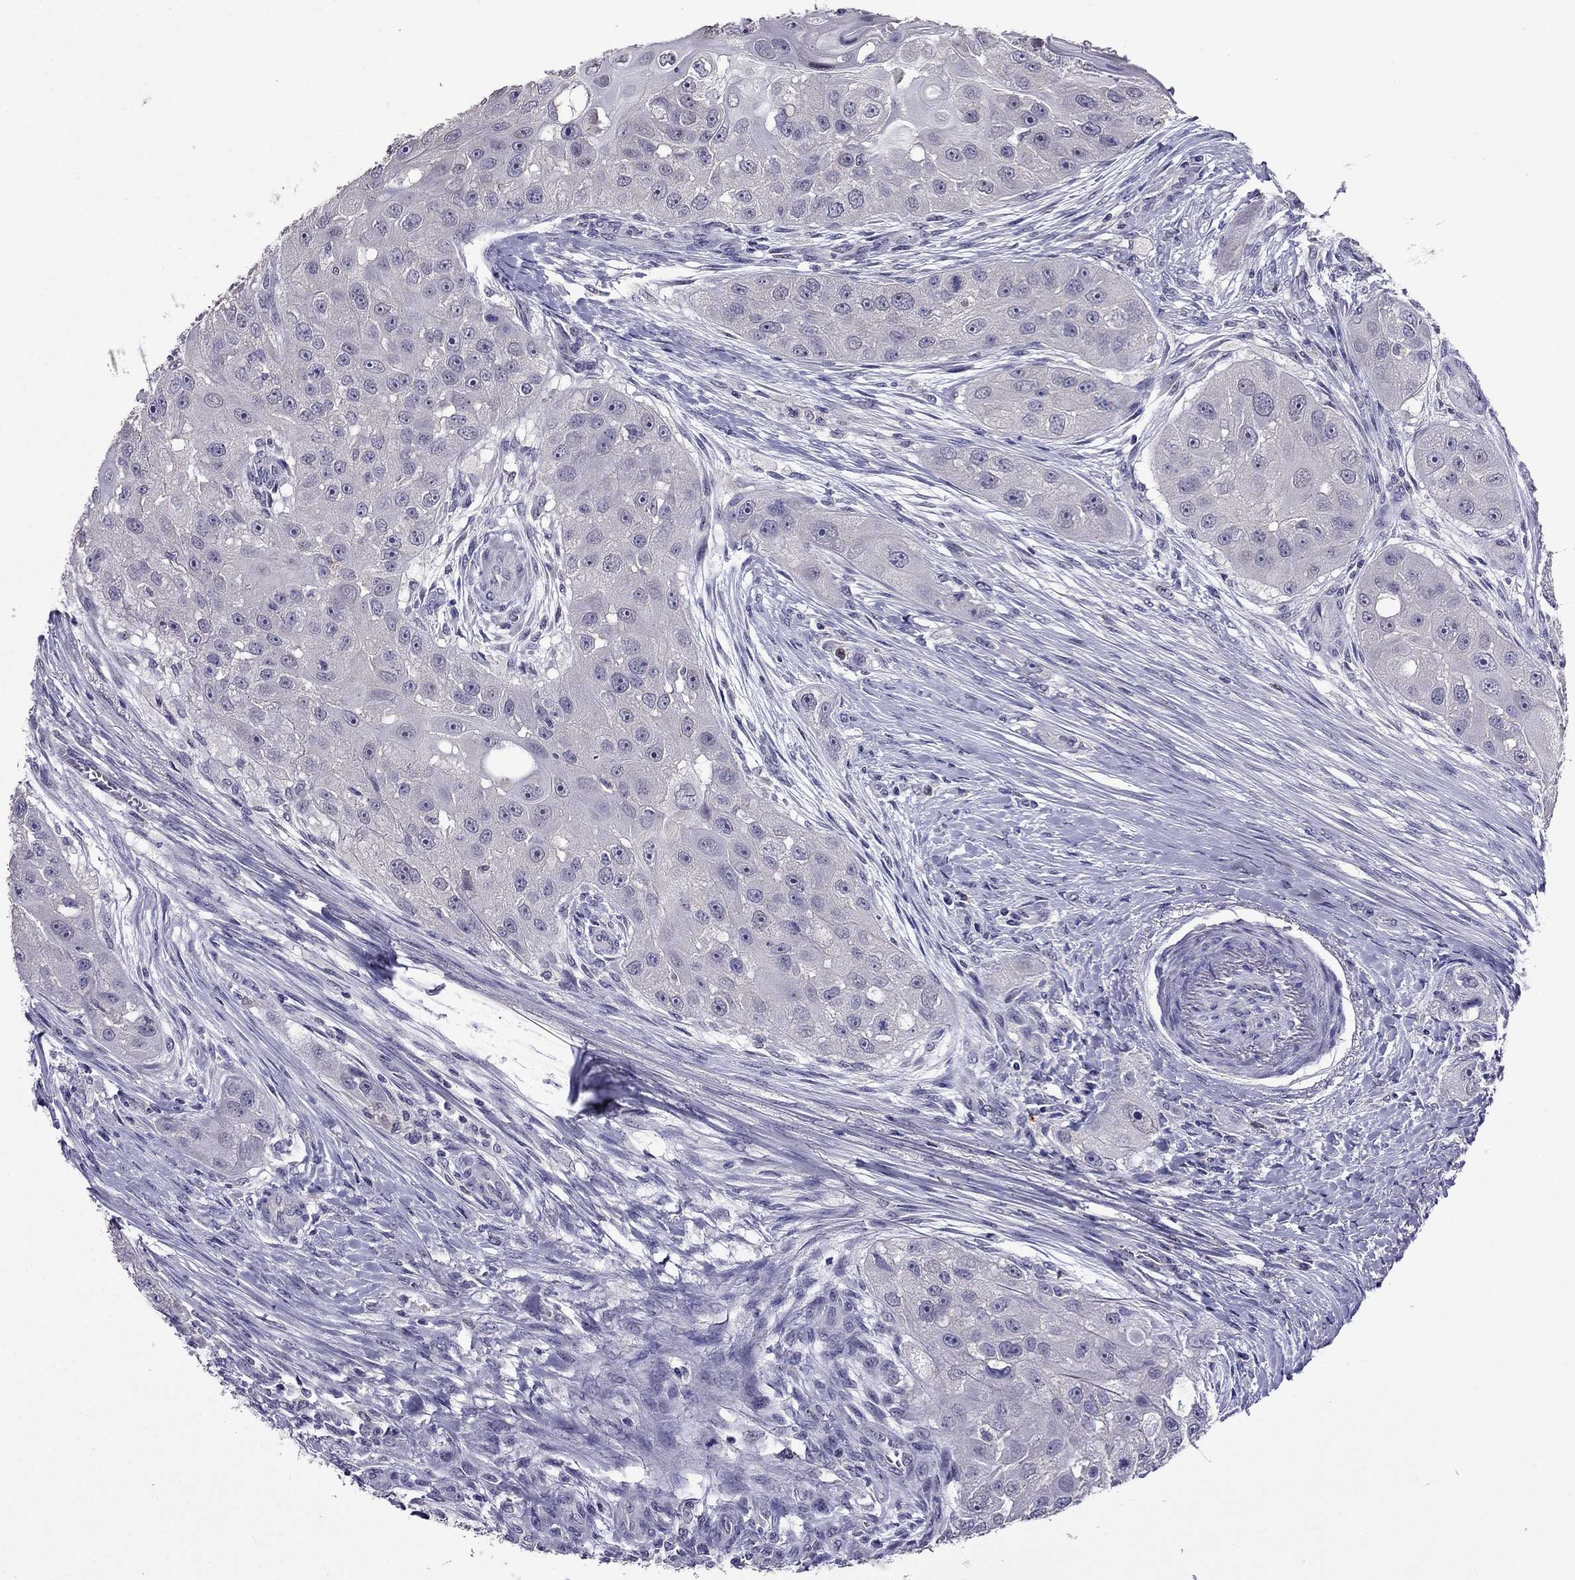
{"staining": {"intensity": "negative", "quantity": "none", "location": "none"}, "tissue": "head and neck cancer", "cell_type": "Tumor cells", "image_type": "cancer", "snomed": [{"axis": "morphology", "description": "Normal tissue, NOS"}, {"axis": "morphology", "description": "Squamous cell carcinoma, NOS"}, {"axis": "topography", "description": "Skeletal muscle"}, {"axis": "topography", "description": "Head-Neck"}], "caption": "Immunohistochemical staining of squamous cell carcinoma (head and neck) displays no significant staining in tumor cells.", "gene": "AQP9", "patient": {"sex": "male", "age": 51}}